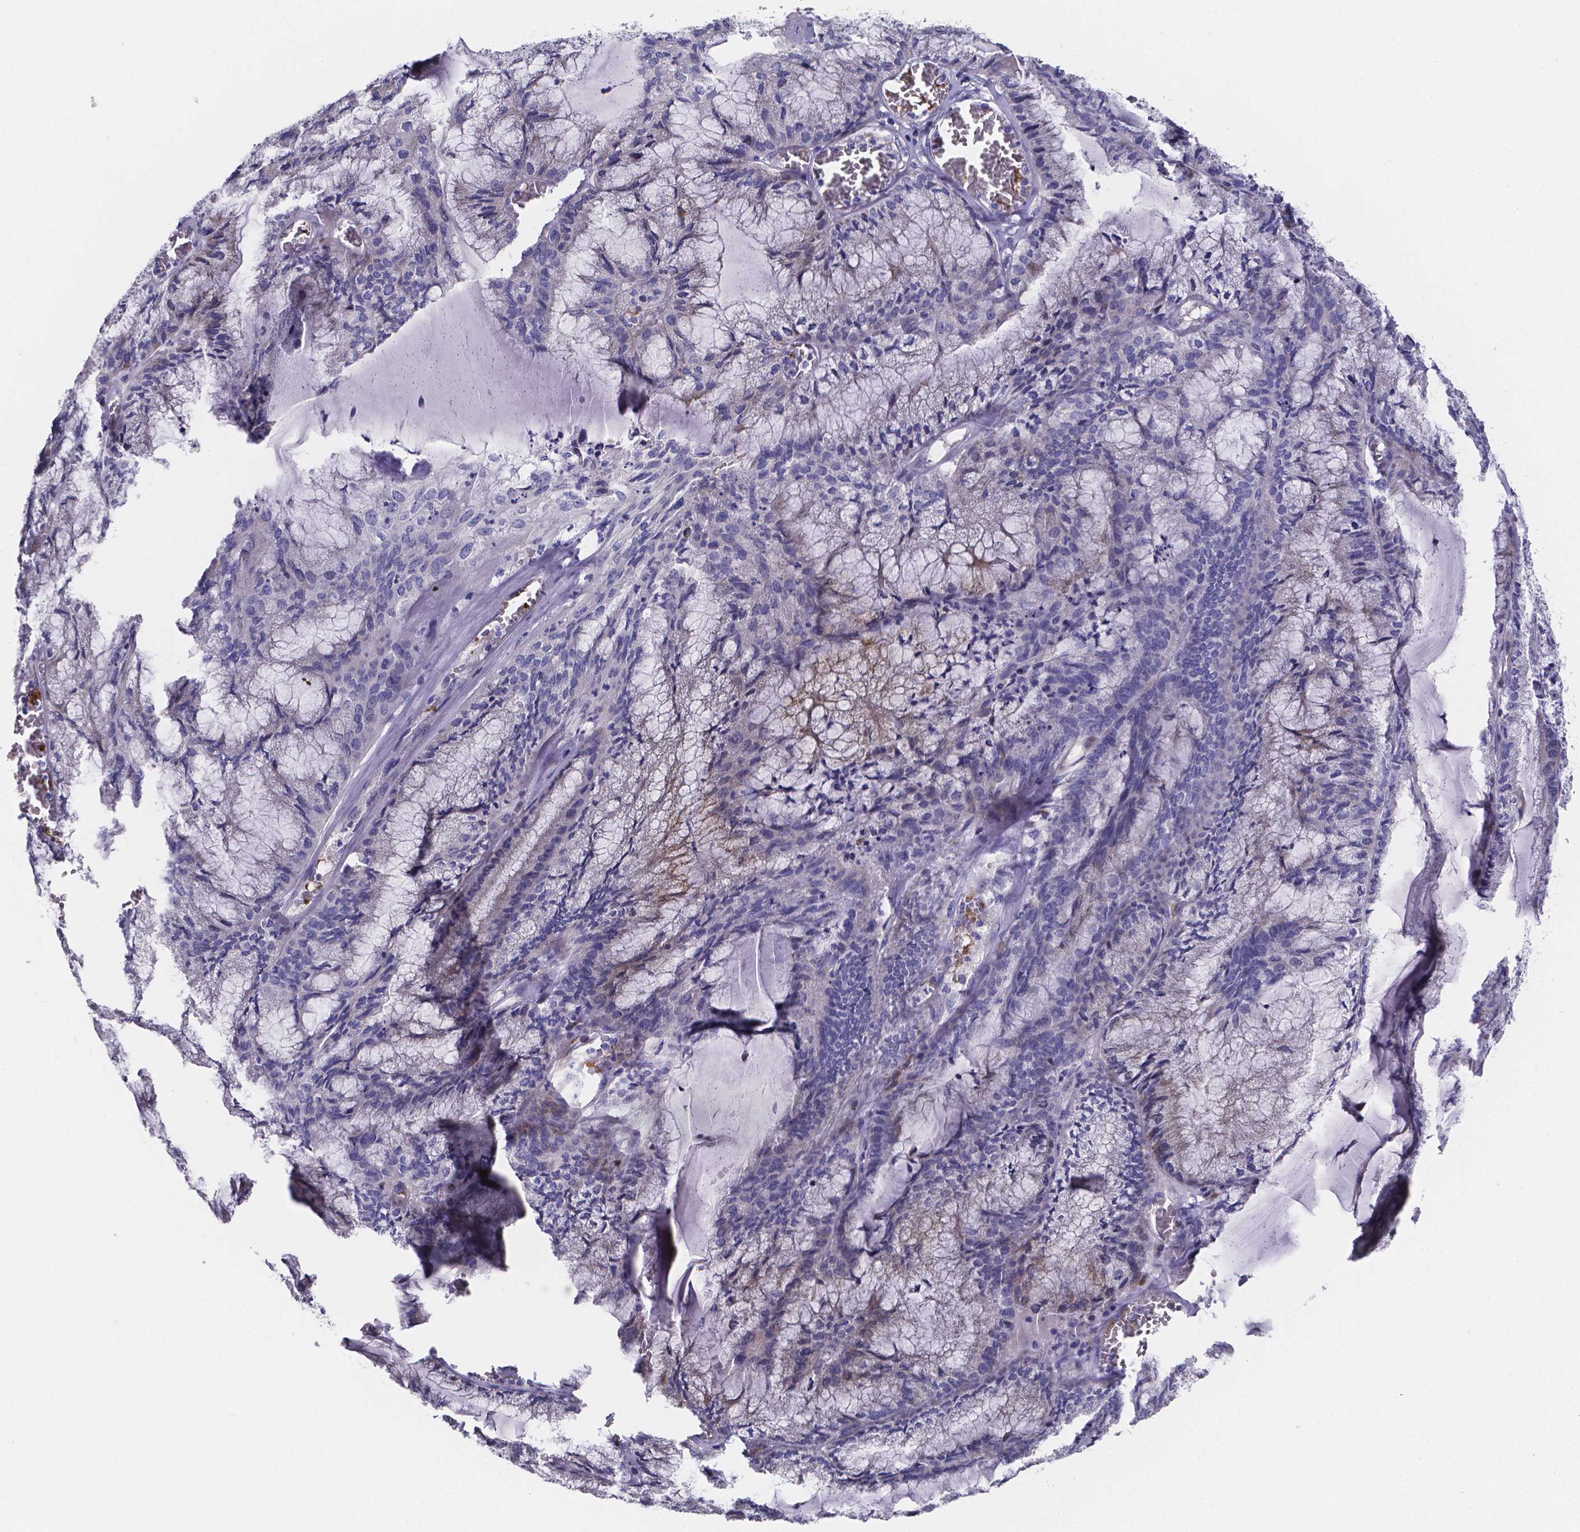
{"staining": {"intensity": "negative", "quantity": "none", "location": "none"}, "tissue": "endometrial cancer", "cell_type": "Tumor cells", "image_type": "cancer", "snomed": [{"axis": "morphology", "description": "Carcinoma, NOS"}, {"axis": "topography", "description": "Endometrium"}], "caption": "An image of human endometrial cancer is negative for staining in tumor cells. The staining is performed using DAB brown chromogen with nuclei counter-stained in using hematoxylin.", "gene": "GABRA3", "patient": {"sex": "female", "age": 62}}